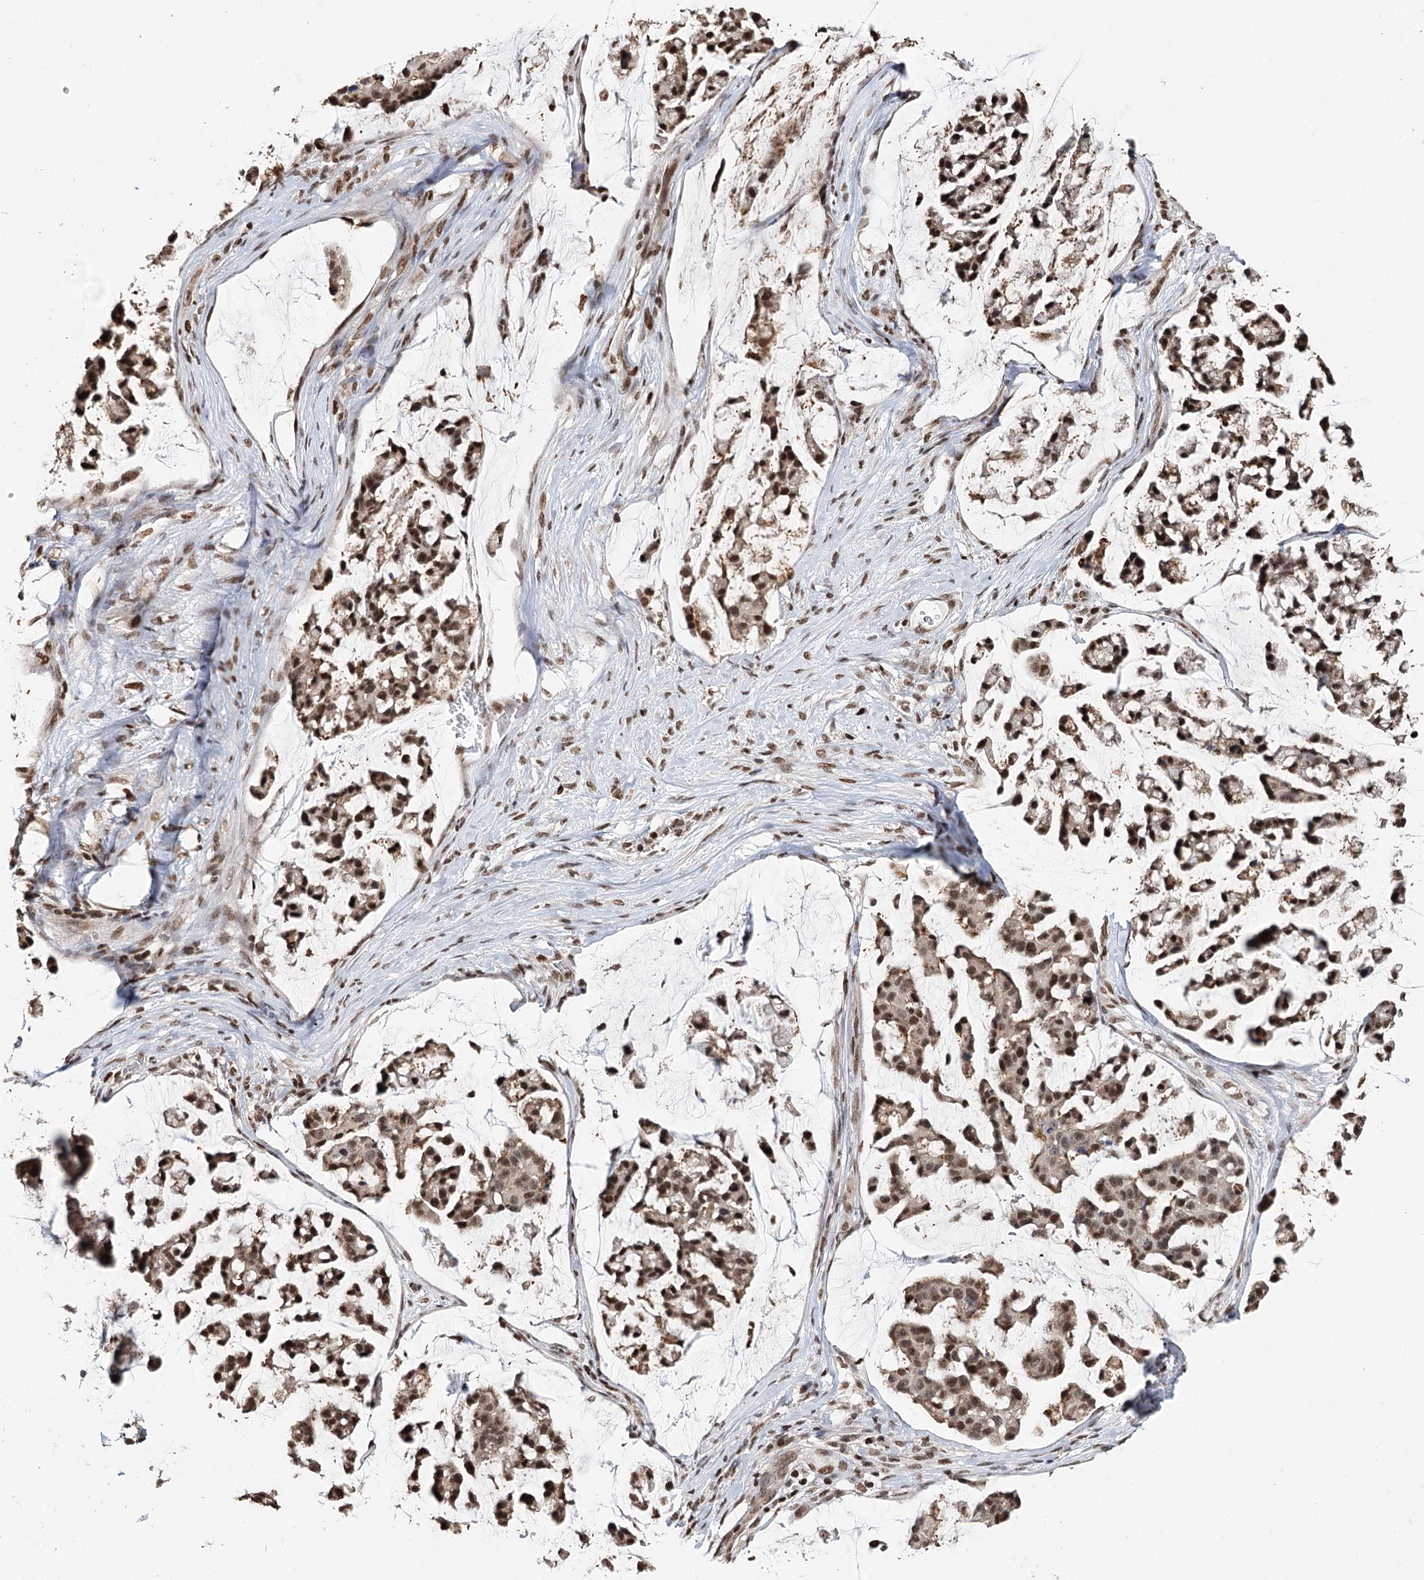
{"staining": {"intensity": "strong", "quantity": ">75%", "location": "nuclear"}, "tissue": "stomach cancer", "cell_type": "Tumor cells", "image_type": "cancer", "snomed": [{"axis": "morphology", "description": "Adenocarcinoma, NOS"}, {"axis": "topography", "description": "Stomach, lower"}], "caption": "Tumor cells exhibit strong nuclear expression in about >75% of cells in stomach adenocarcinoma.", "gene": "RPS27A", "patient": {"sex": "male", "age": 67}}